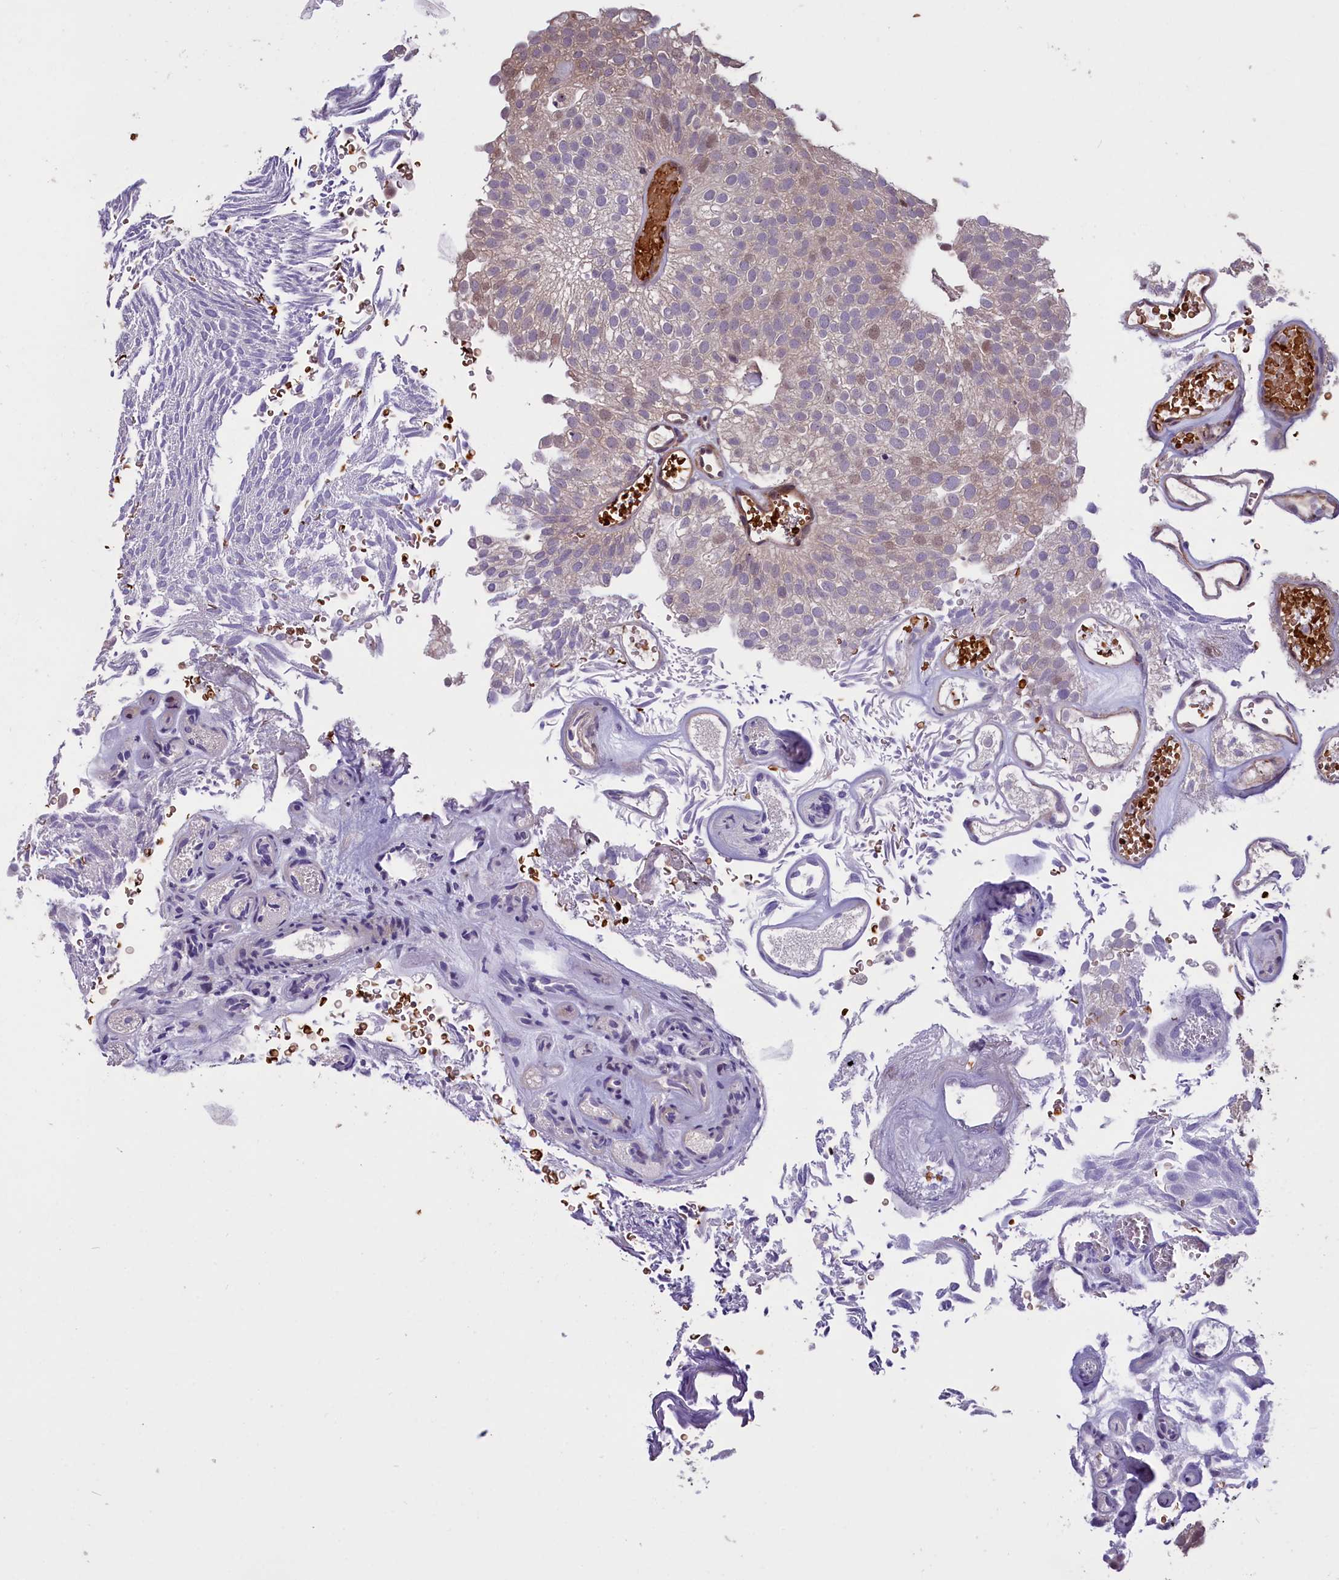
{"staining": {"intensity": "weak", "quantity": "<25%", "location": "nuclear"}, "tissue": "urothelial cancer", "cell_type": "Tumor cells", "image_type": "cancer", "snomed": [{"axis": "morphology", "description": "Urothelial carcinoma, Low grade"}, {"axis": "topography", "description": "Urinary bladder"}], "caption": "Immunohistochemical staining of urothelial cancer reveals no significant expression in tumor cells. (Immunohistochemistry (ihc), brightfield microscopy, high magnification).", "gene": "SHFL", "patient": {"sex": "male", "age": 78}}